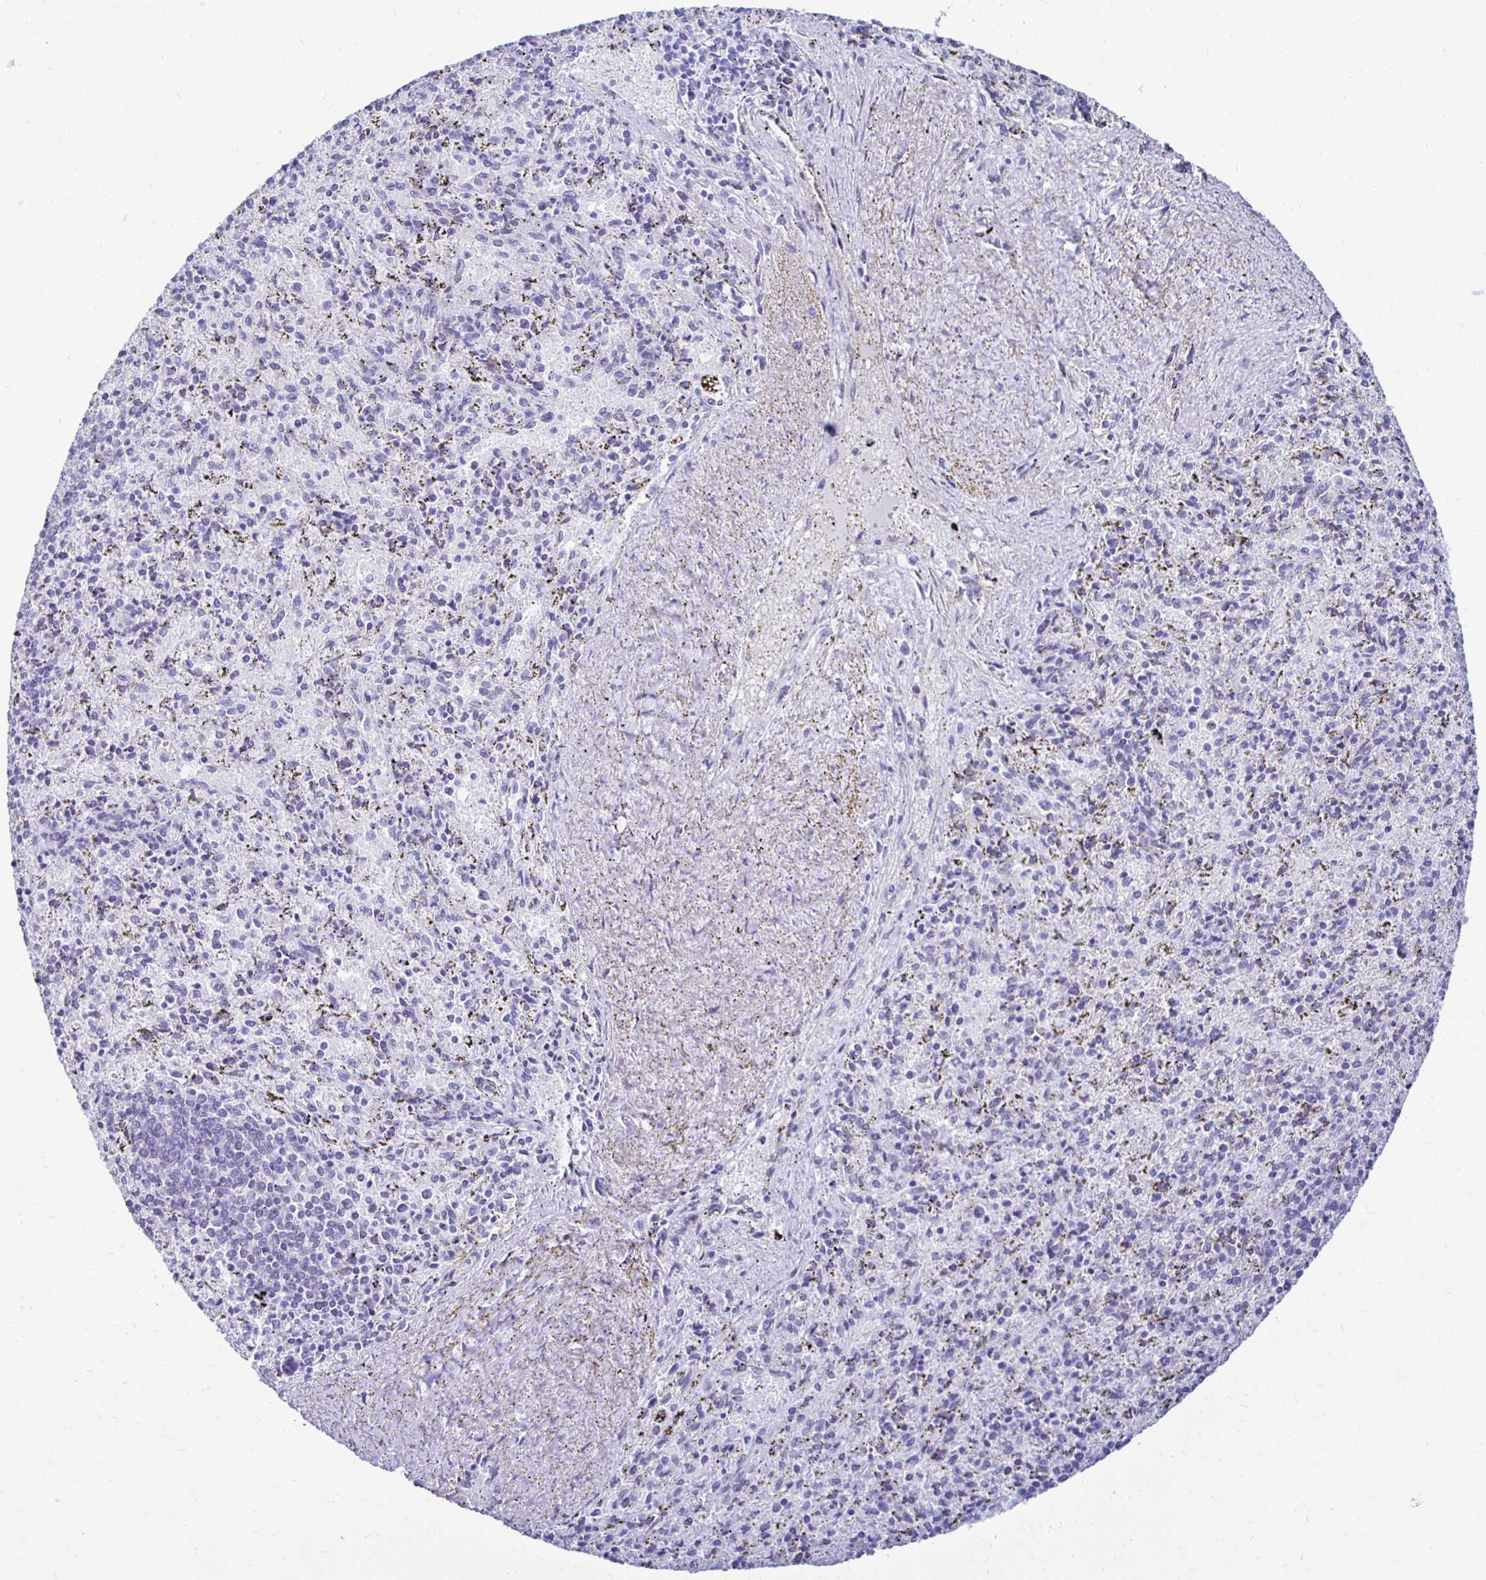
{"staining": {"intensity": "negative", "quantity": "none", "location": "none"}, "tissue": "spleen", "cell_type": "Cells in red pulp", "image_type": "normal", "snomed": [{"axis": "morphology", "description": "Normal tissue, NOS"}, {"axis": "topography", "description": "Spleen"}], "caption": "The immunohistochemistry (IHC) histopathology image has no significant staining in cells in red pulp of spleen. (Immunohistochemistry (ihc), brightfield microscopy, high magnification).", "gene": "CST5", "patient": {"sex": "male", "age": 57}}